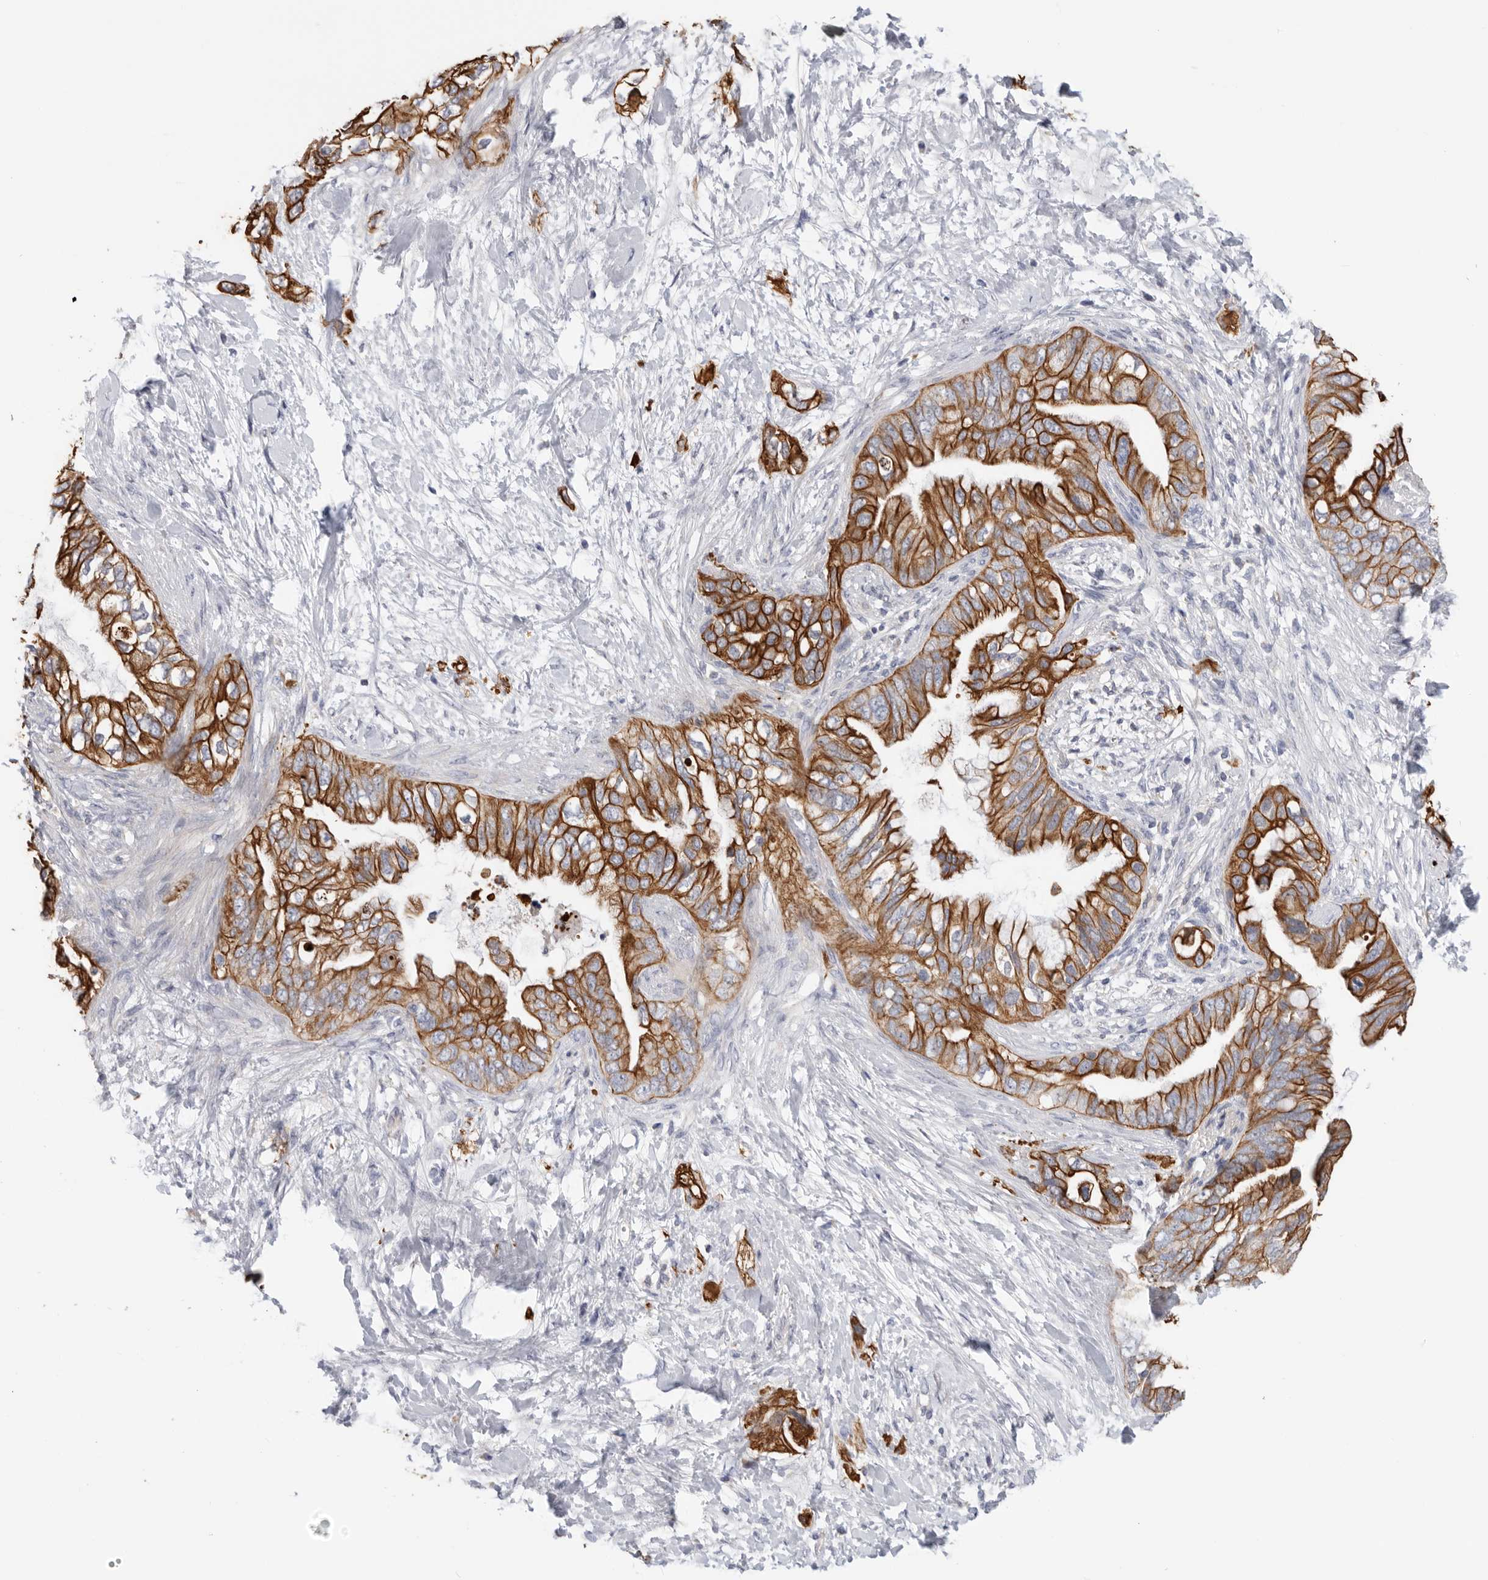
{"staining": {"intensity": "strong", "quantity": ">75%", "location": "cytoplasmic/membranous"}, "tissue": "pancreatic cancer", "cell_type": "Tumor cells", "image_type": "cancer", "snomed": [{"axis": "morphology", "description": "Adenocarcinoma, NOS"}, {"axis": "topography", "description": "Pancreas"}], "caption": "IHC of pancreatic cancer (adenocarcinoma) exhibits high levels of strong cytoplasmic/membranous positivity in about >75% of tumor cells.", "gene": "MTFR1L", "patient": {"sex": "female", "age": 56}}